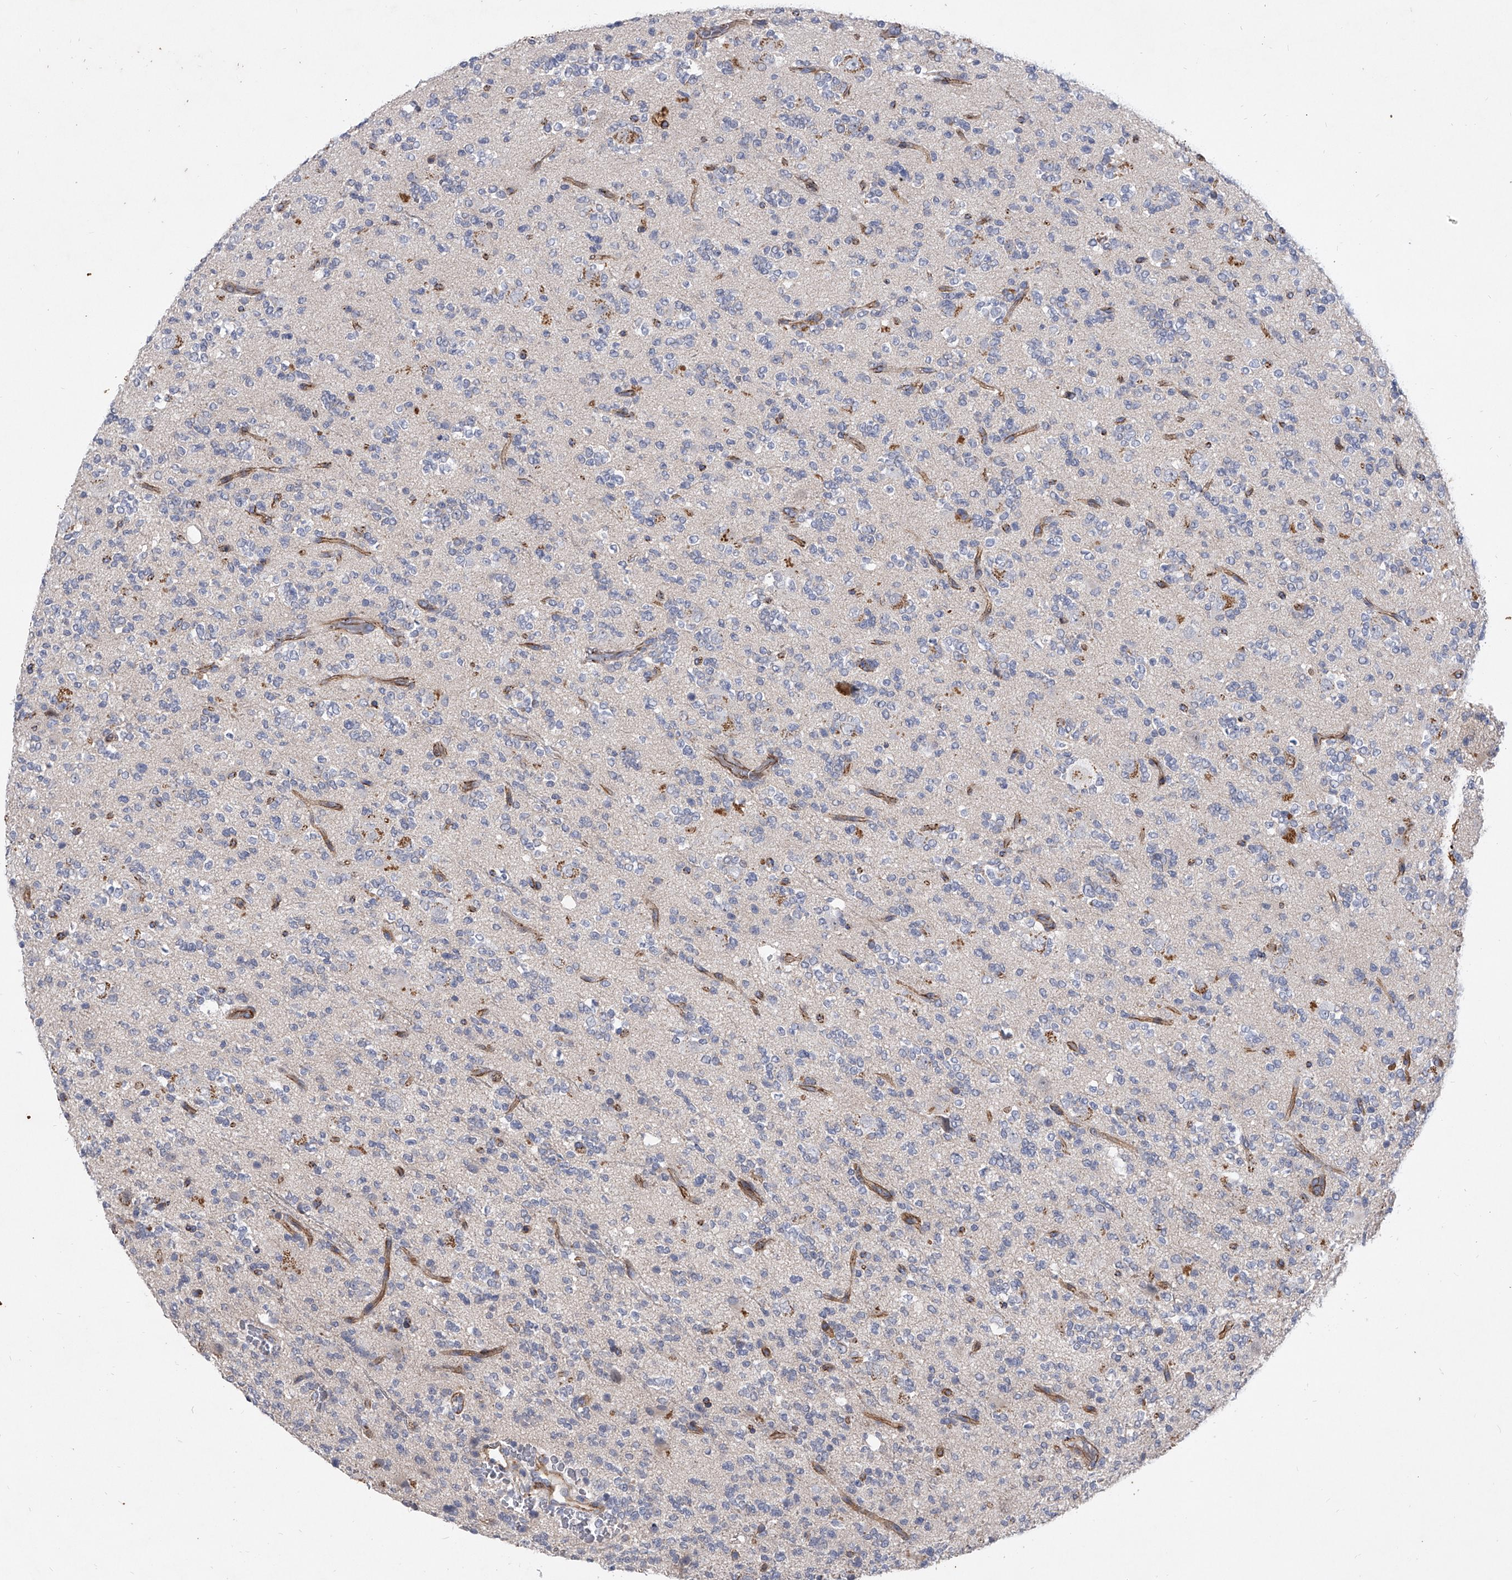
{"staining": {"intensity": "negative", "quantity": "none", "location": "none"}, "tissue": "glioma", "cell_type": "Tumor cells", "image_type": "cancer", "snomed": [{"axis": "morphology", "description": "Glioma, malignant, High grade"}, {"axis": "topography", "description": "Brain"}], "caption": "High magnification brightfield microscopy of malignant glioma (high-grade) stained with DAB (3,3'-diaminobenzidine) (brown) and counterstained with hematoxylin (blue): tumor cells show no significant positivity.", "gene": "MINDY4", "patient": {"sex": "female", "age": 62}}